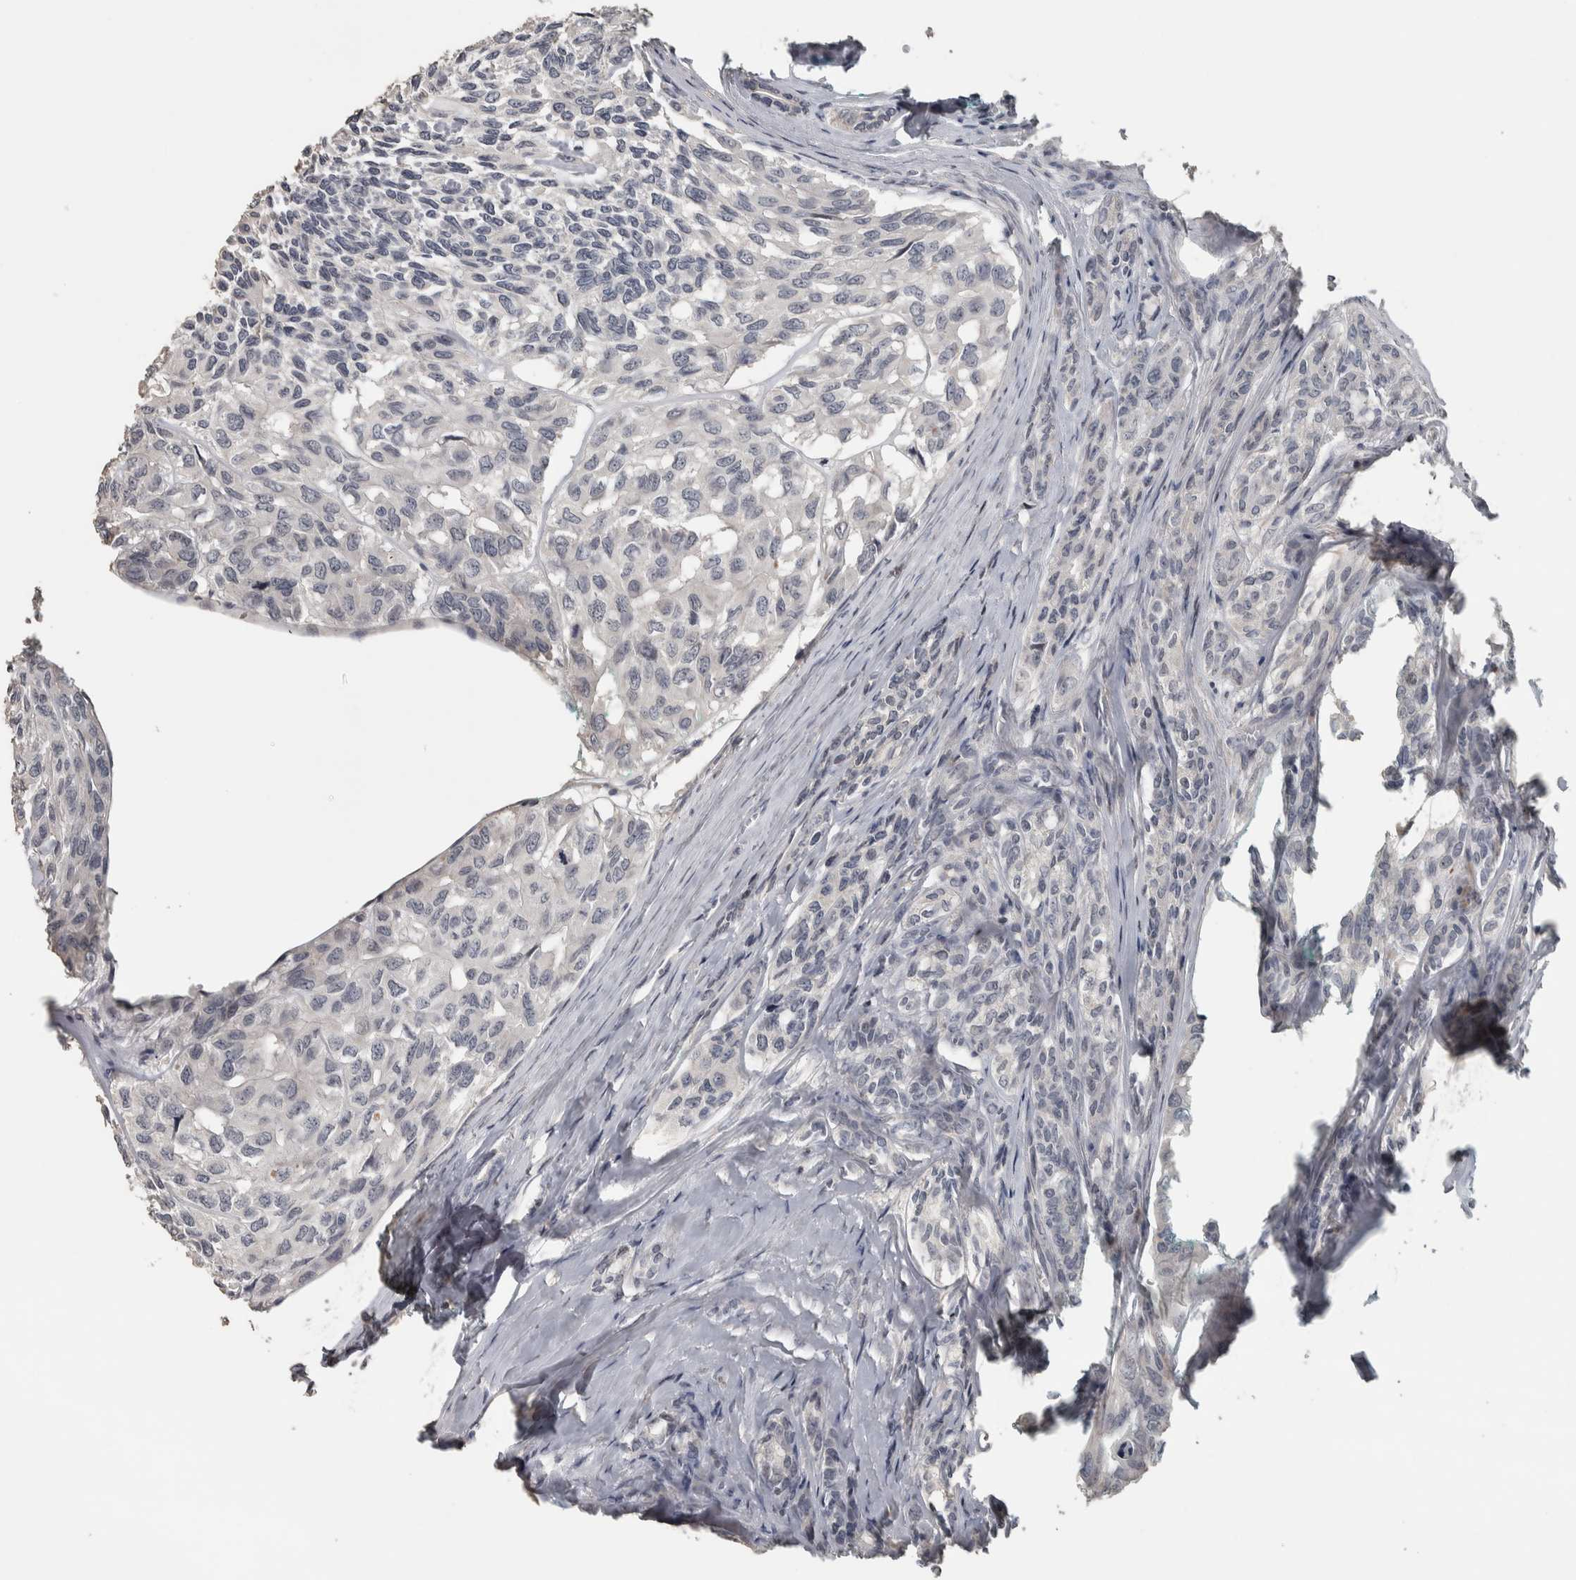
{"staining": {"intensity": "negative", "quantity": "none", "location": "none"}, "tissue": "head and neck cancer", "cell_type": "Tumor cells", "image_type": "cancer", "snomed": [{"axis": "morphology", "description": "Adenocarcinoma, NOS"}, {"axis": "topography", "description": "Salivary gland, NOS"}, {"axis": "topography", "description": "Head-Neck"}], "caption": "Adenocarcinoma (head and neck) was stained to show a protein in brown. There is no significant staining in tumor cells.", "gene": "NECAB1", "patient": {"sex": "female", "age": 76}}